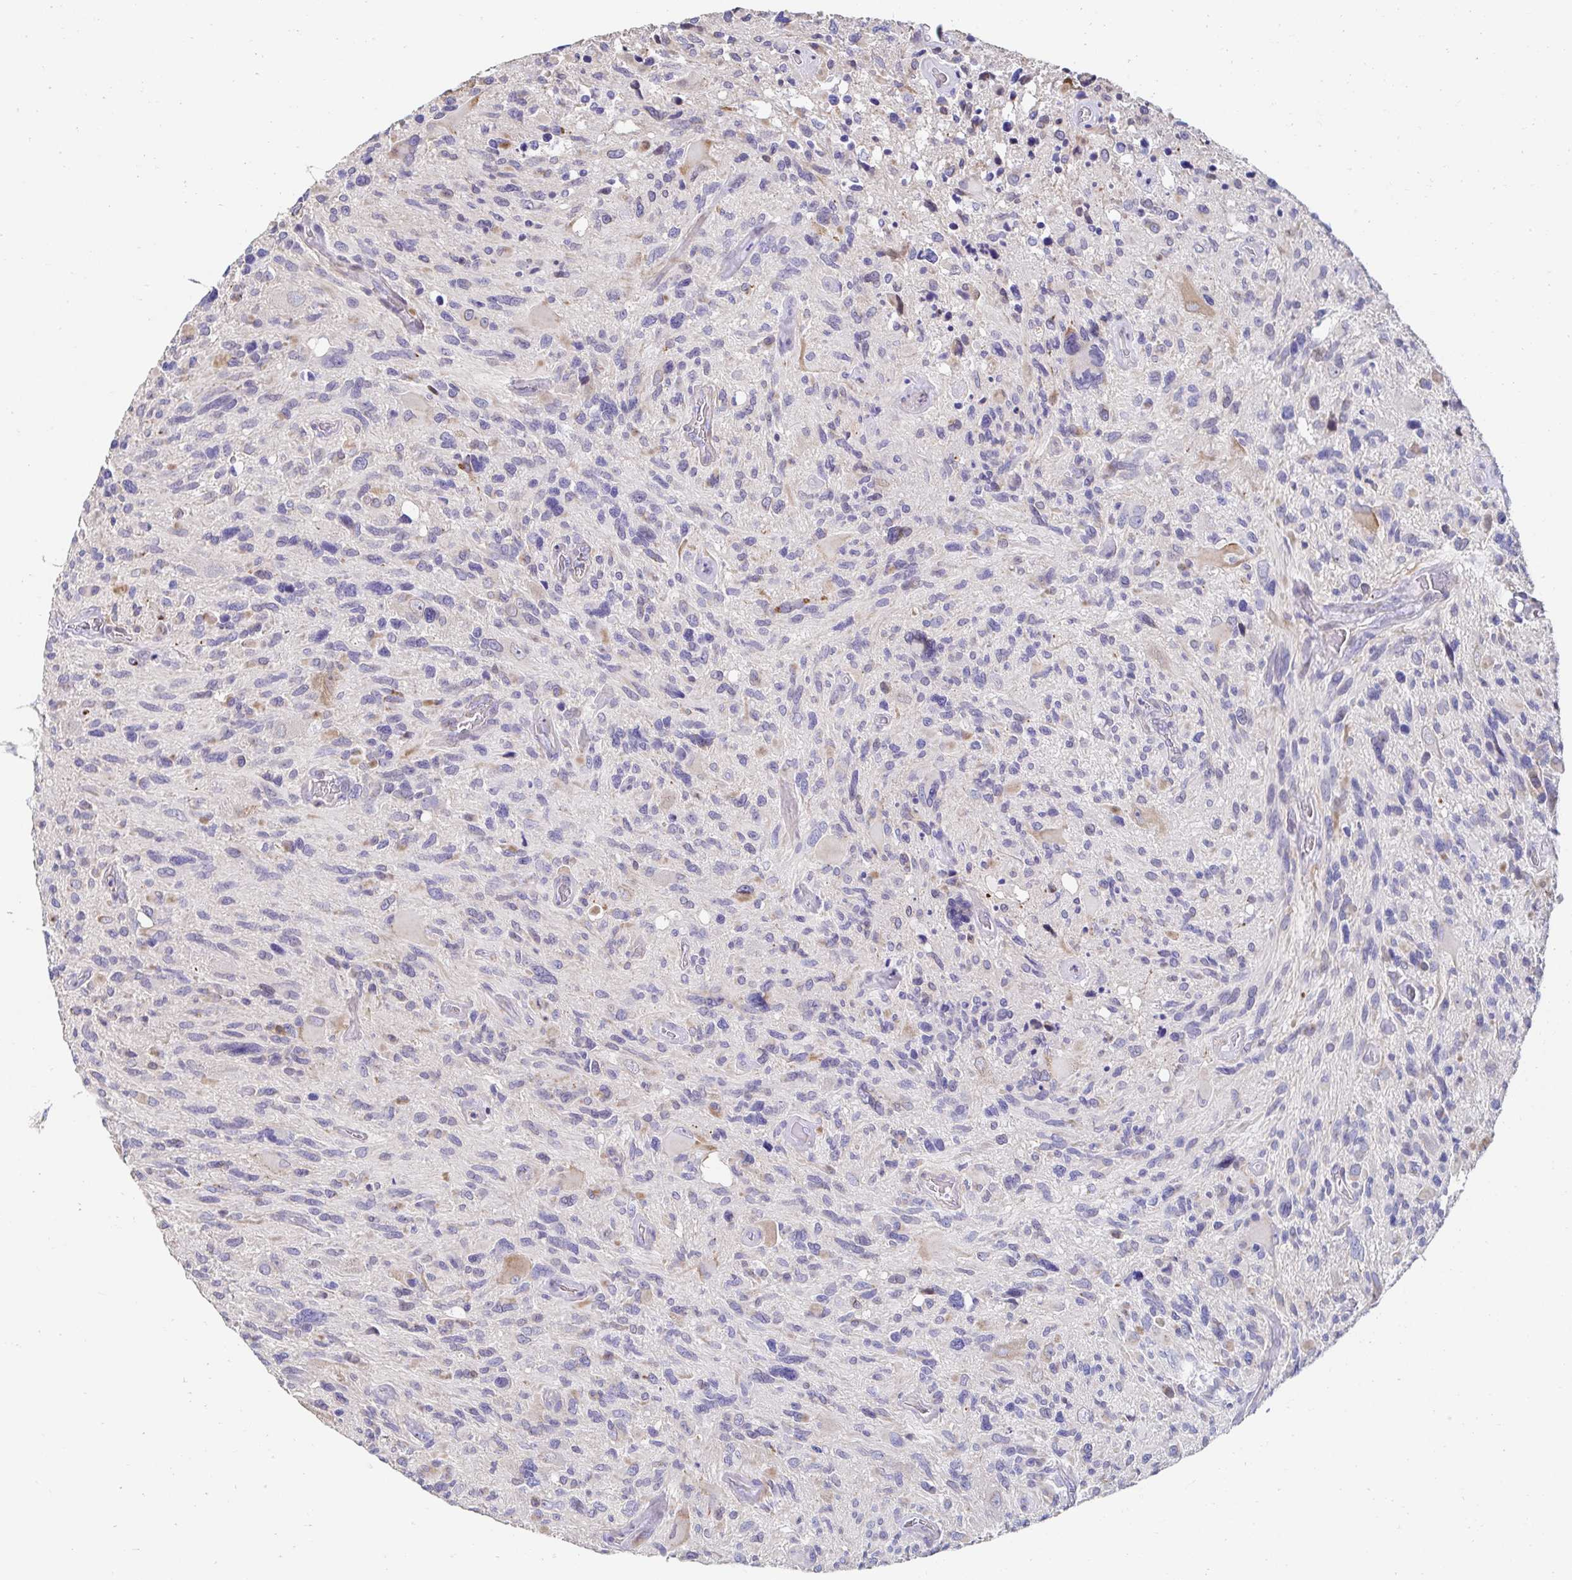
{"staining": {"intensity": "negative", "quantity": "none", "location": "none"}, "tissue": "glioma", "cell_type": "Tumor cells", "image_type": "cancer", "snomed": [{"axis": "morphology", "description": "Glioma, malignant, High grade"}, {"axis": "topography", "description": "Brain"}], "caption": "Immunohistochemistry (IHC) photomicrograph of human glioma stained for a protein (brown), which demonstrates no positivity in tumor cells.", "gene": "AKAP14", "patient": {"sex": "male", "age": 49}}